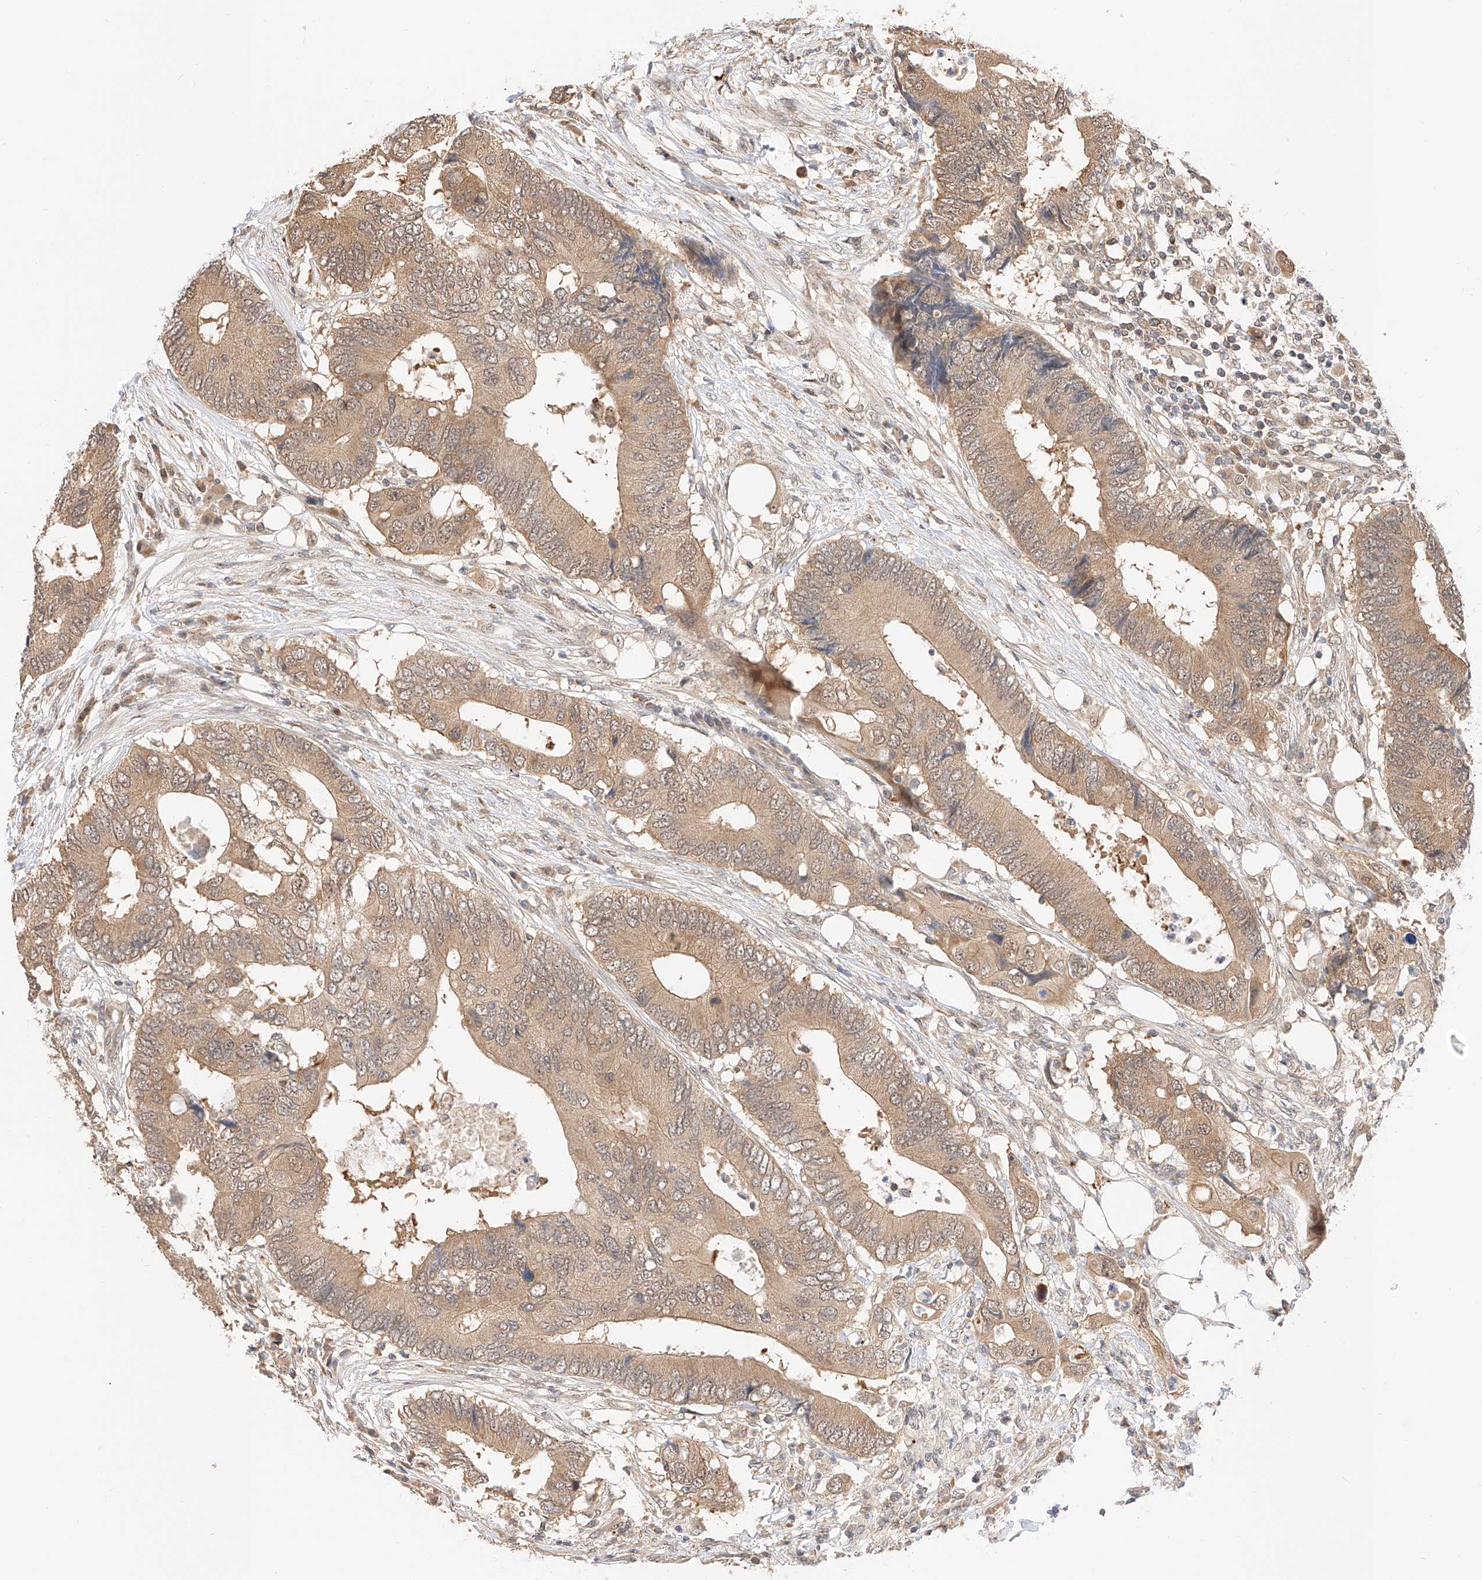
{"staining": {"intensity": "weak", "quantity": ">75%", "location": "cytoplasmic/membranous,nuclear"}, "tissue": "colorectal cancer", "cell_type": "Tumor cells", "image_type": "cancer", "snomed": [{"axis": "morphology", "description": "Adenocarcinoma, NOS"}, {"axis": "topography", "description": "Colon"}], "caption": "This is an image of immunohistochemistry (IHC) staining of colorectal cancer (adenocarcinoma), which shows weak positivity in the cytoplasmic/membranous and nuclear of tumor cells.", "gene": "EIF4H", "patient": {"sex": "male", "age": 71}}